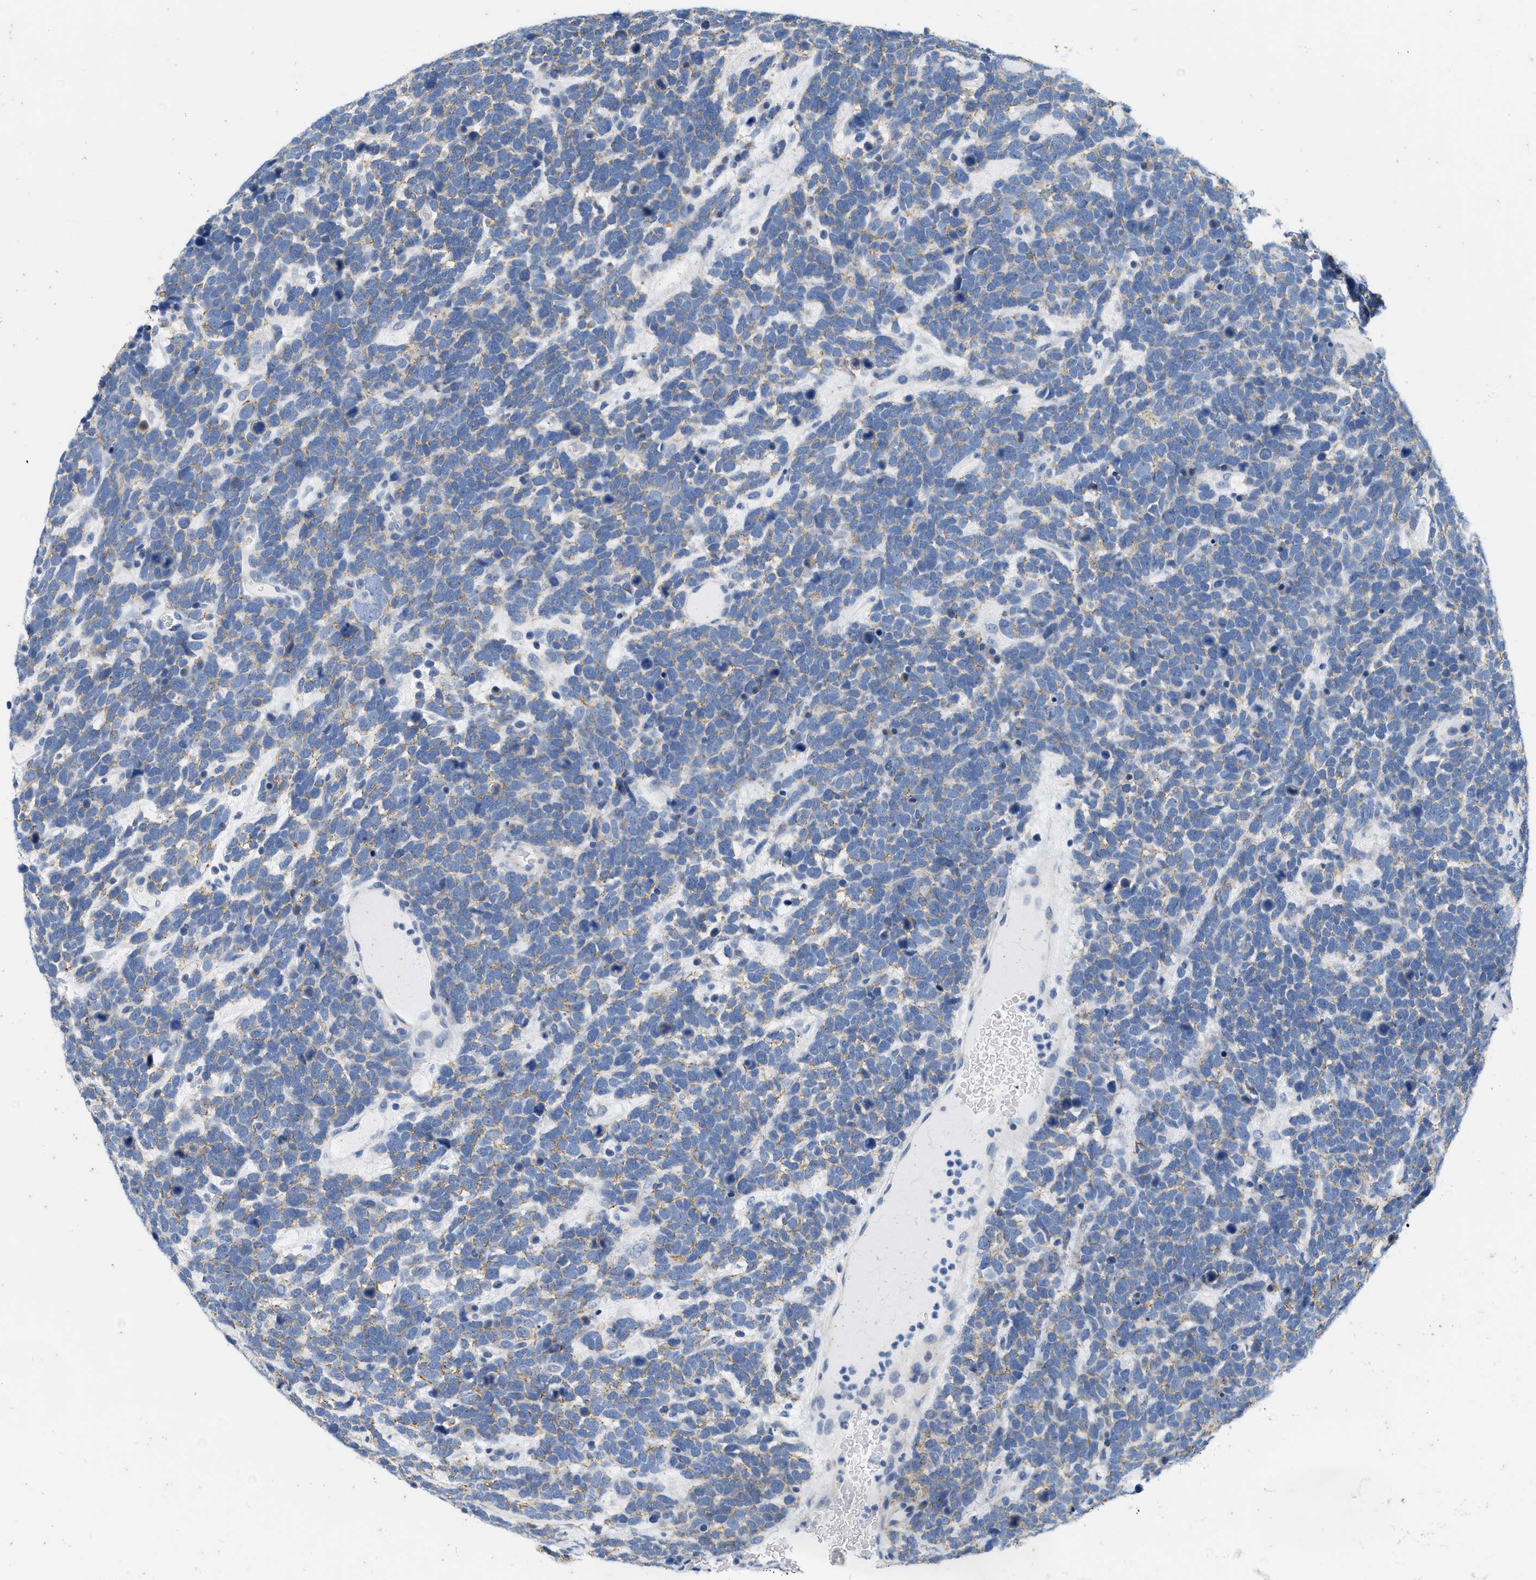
{"staining": {"intensity": "weak", "quantity": ">75%", "location": "cytoplasmic/membranous"}, "tissue": "urothelial cancer", "cell_type": "Tumor cells", "image_type": "cancer", "snomed": [{"axis": "morphology", "description": "Urothelial carcinoma, High grade"}, {"axis": "topography", "description": "Urinary bladder"}], "caption": "This is a micrograph of immunohistochemistry staining of urothelial cancer, which shows weak positivity in the cytoplasmic/membranous of tumor cells.", "gene": "ABCB11", "patient": {"sex": "female", "age": 82}}